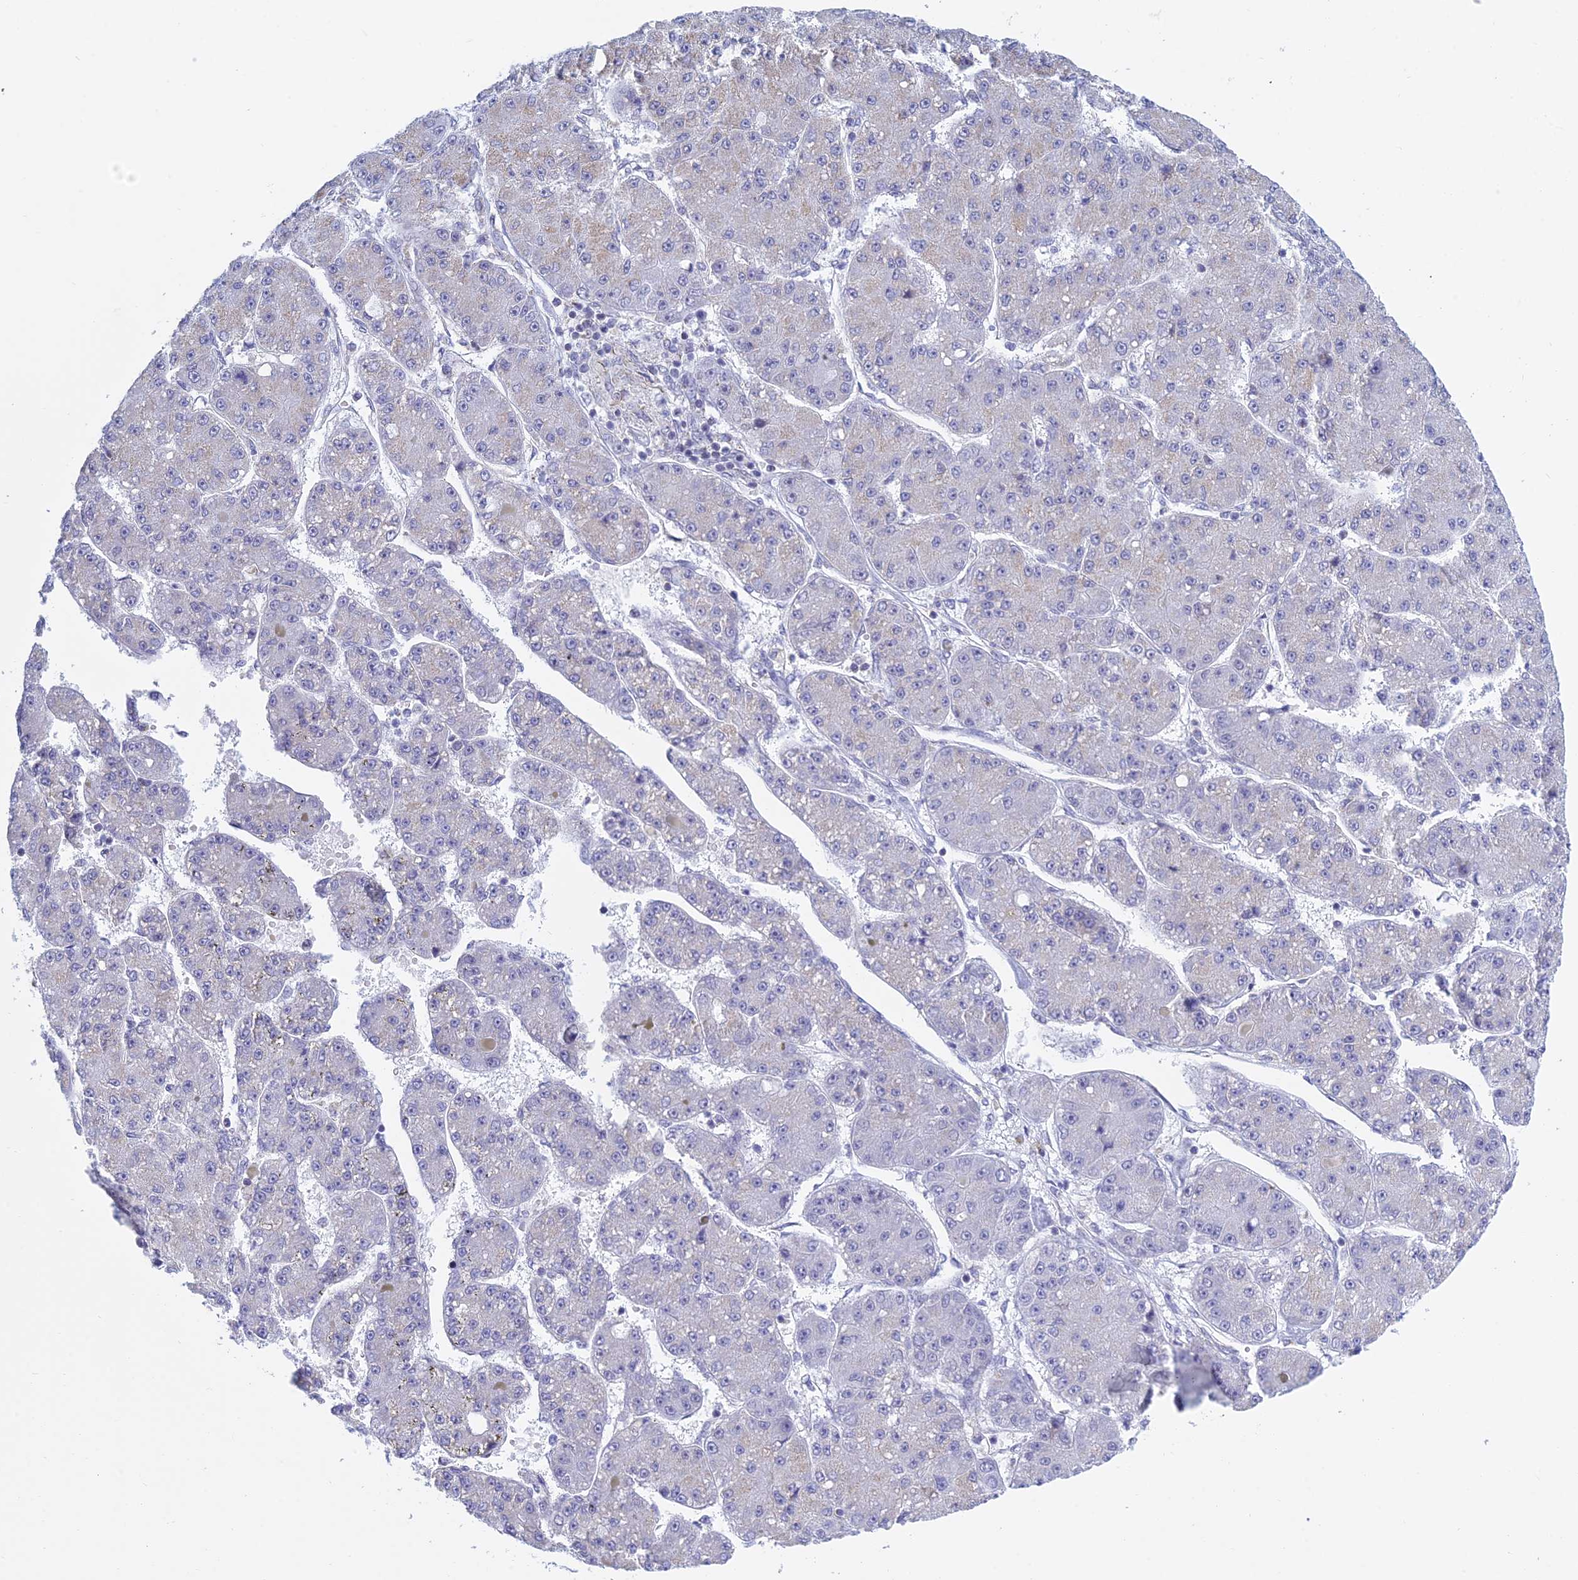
{"staining": {"intensity": "negative", "quantity": "none", "location": "none"}, "tissue": "liver cancer", "cell_type": "Tumor cells", "image_type": "cancer", "snomed": [{"axis": "morphology", "description": "Carcinoma, Hepatocellular, NOS"}, {"axis": "topography", "description": "Liver"}], "caption": "An immunohistochemistry (IHC) micrograph of liver cancer (hepatocellular carcinoma) is shown. There is no staining in tumor cells of liver cancer (hepatocellular carcinoma).", "gene": "KLF14", "patient": {"sex": "male", "age": 67}}